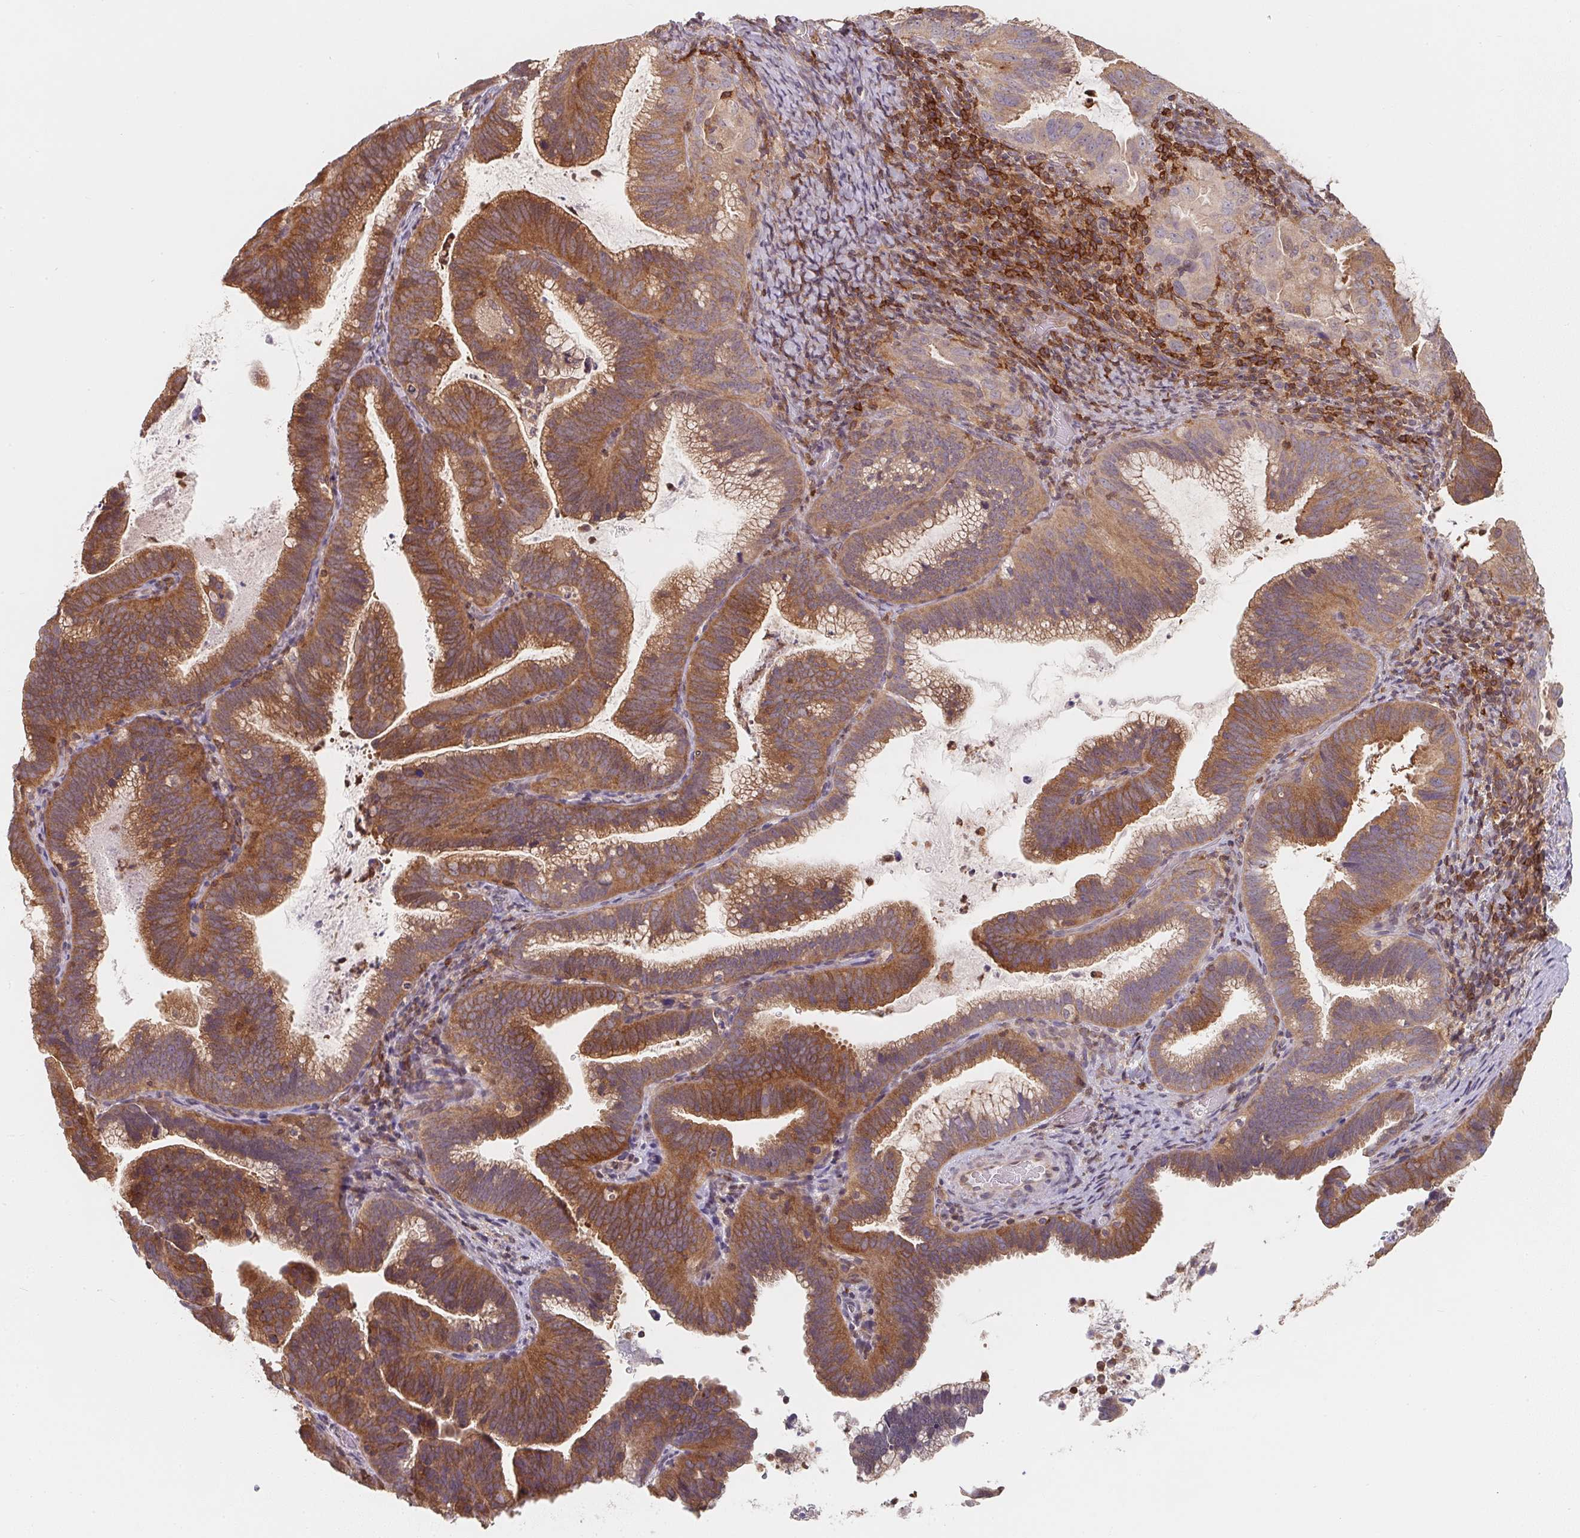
{"staining": {"intensity": "moderate", "quantity": ">75%", "location": "cytoplasmic/membranous"}, "tissue": "cervical cancer", "cell_type": "Tumor cells", "image_type": "cancer", "snomed": [{"axis": "morphology", "description": "Adenocarcinoma, NOS"}, {"axis": "topography", "description": "Cervix"}], "caption": "Immunohistochemical staining of cervical cancer (adenocarcinoma) shows medium levels of moderate cytoplasmic/membranous protein positivity in about >75% of tumor cells. (Brightfield microscopy of DAB IHC at high magnification).", "gene": "ANKRD13A", "patient": {"sex": "female", "age": 61}}